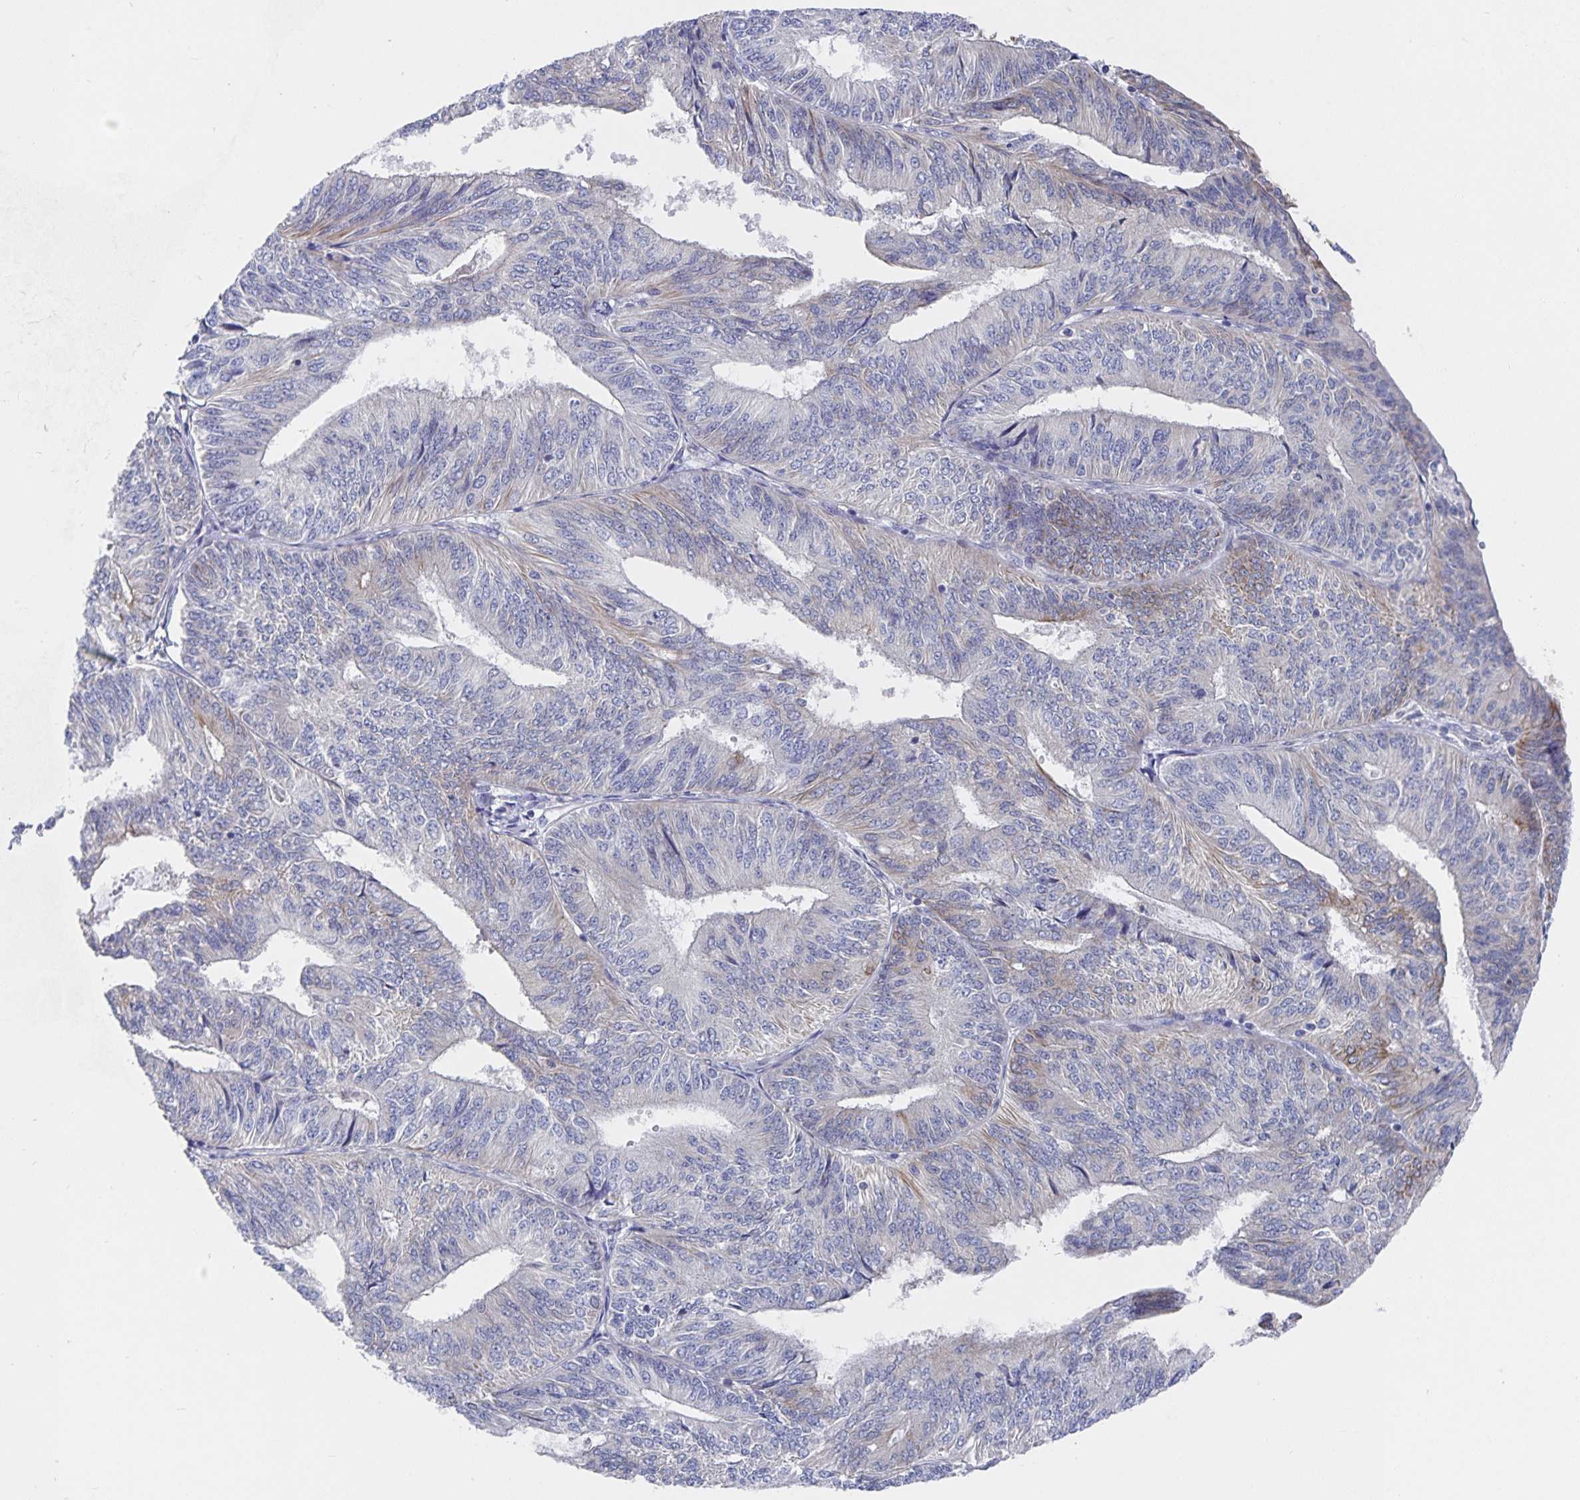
{"staining": {"intensity": "strong", "quantity": "<25%", "location": "cytoplasmic/membranous"}, "tissue": "endometrial cancer", "cell_type": "Tumor cells", "image_type": "cancer", "snomed": [{"axis": "morphology", "description": "Adenocarcinoma, NOS"}, {"axis": "topography", "description": "Endometrium"}], "caption": "Immunohistochemical staining of human endometrial cancer shows medium levels of strong cytoplasmic/membranous protein positivity in approximately <25% of tumor cells. The staining was performed using DAB (3,3'-diaminobenzidine) to visualize the protein expression in brown, while the nuclei were stained in blue with hematoxylin (Magnification: 20x).", "gene": "ZIK1", "patient": {"sex": "female", "age": 58}}